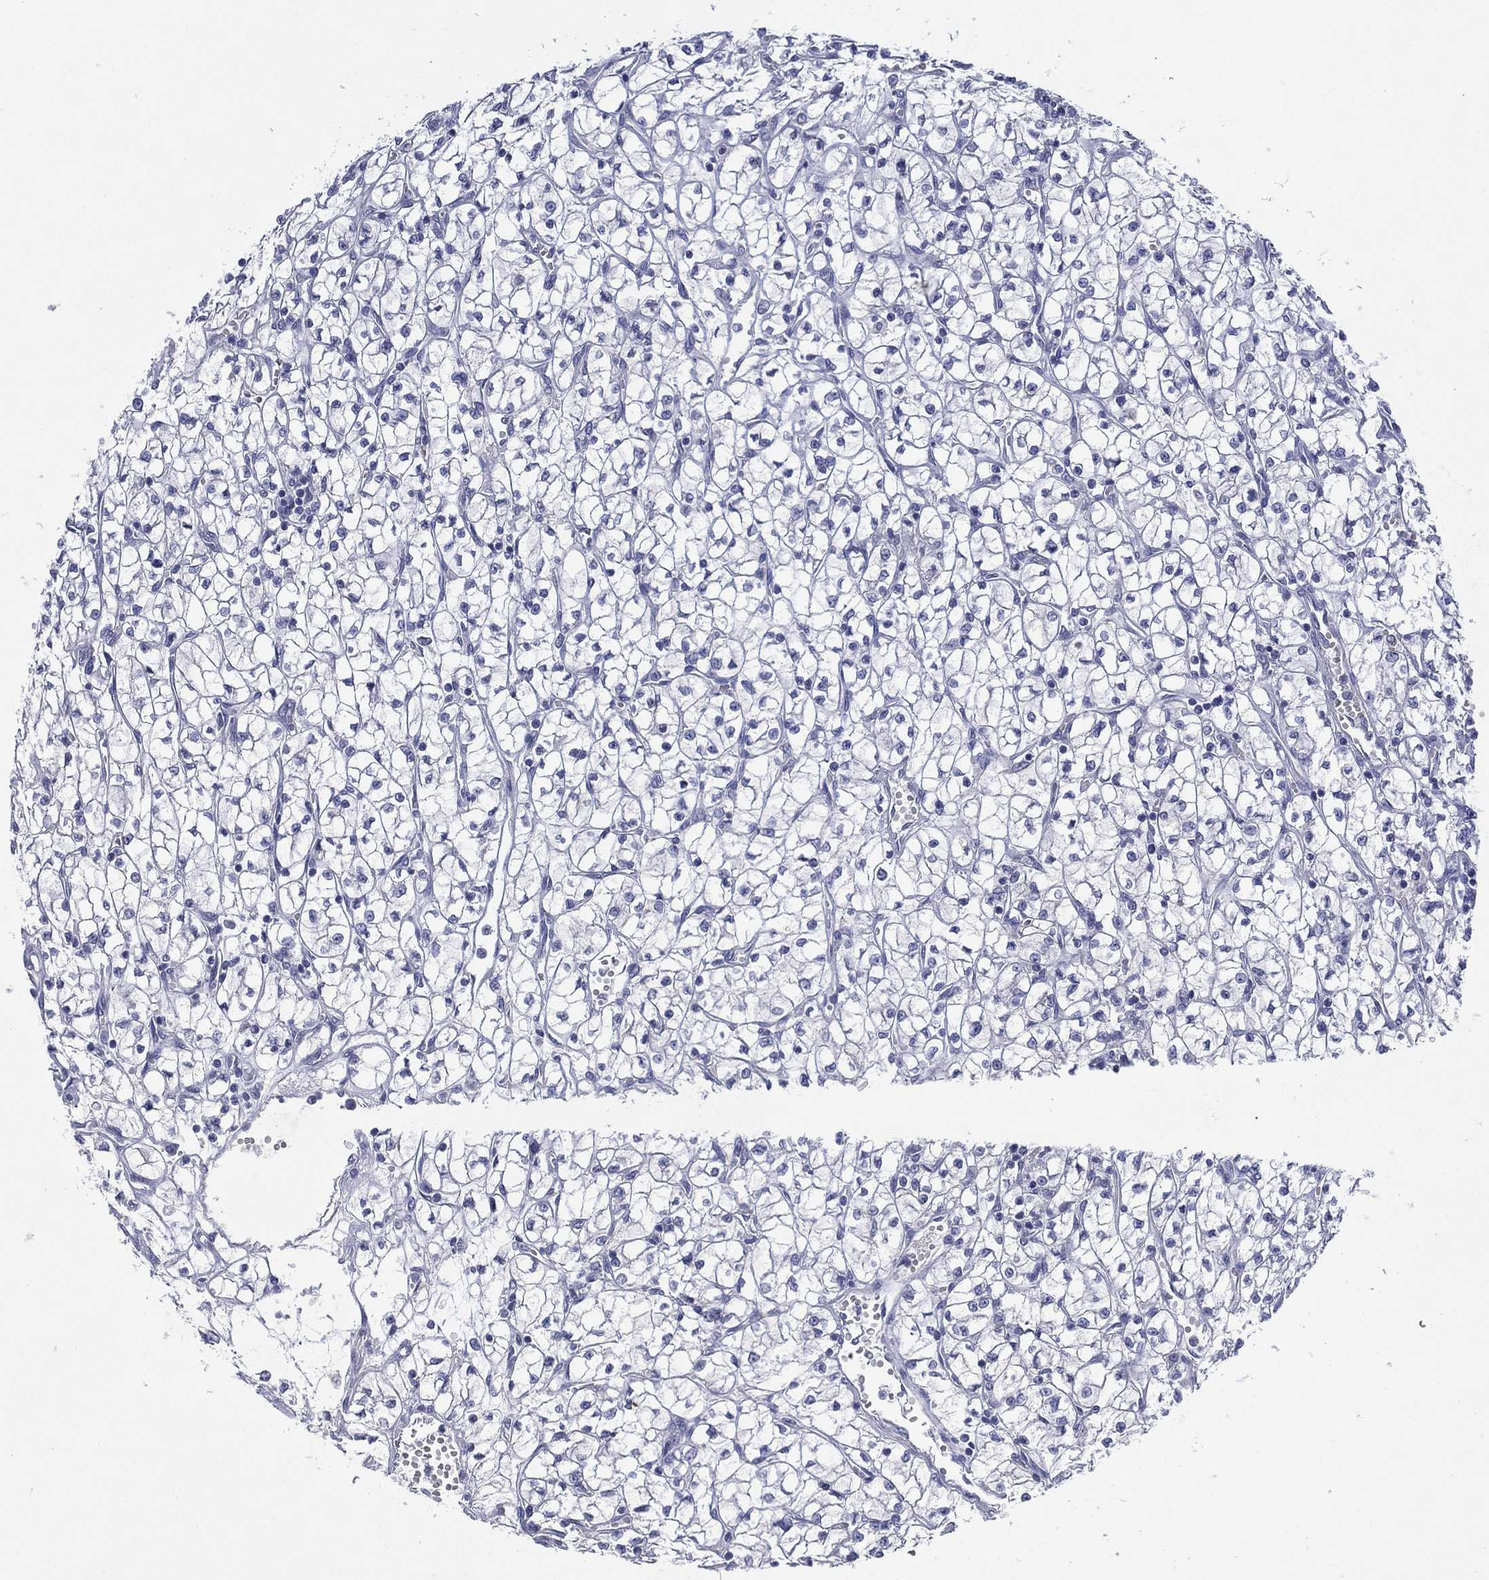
{"staining": {"intensity": "negative", "quantity": "none", "location": "none"}, "tissue": "renal cancer", "cell_type": "Tumor cells", "image_type": "cancer", "snomed": [{"axis": "morphology", "description": "Adenocarcinoma, NOS"}, {"axis": "topography", "description": "Kidney"}], "caption": "DAB immunohistochemical staining of renal adenocarcinoma displays no significant staining in tumor cells.", "gene": "KRT35", "patient": {"sex": "female", "age": 64}}